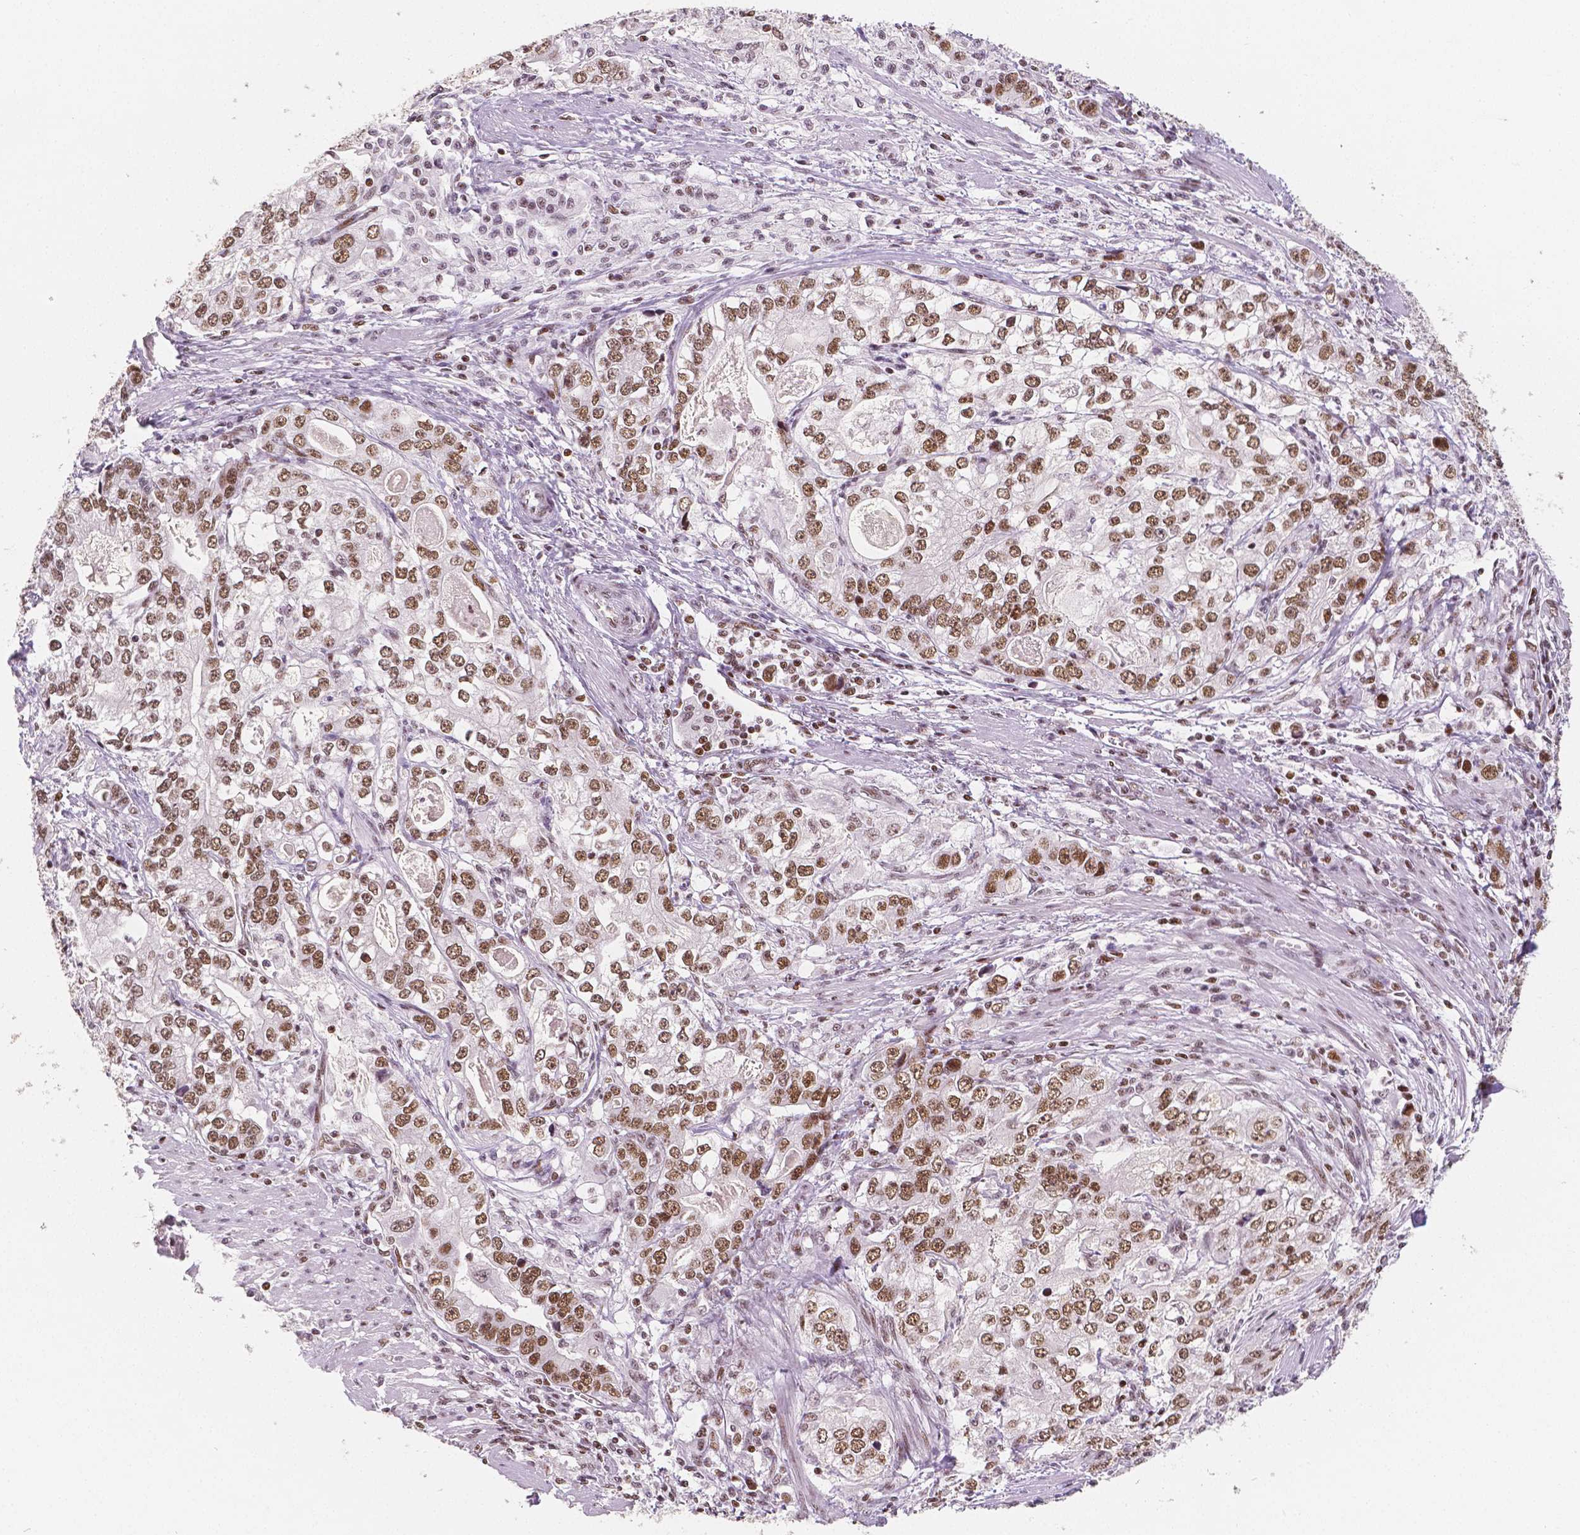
{"staining": {"intensity": "moderate", "quantity": ">75%", "location": "nuclear"}, "tissue": "stomach cancer", "cell_type": "Tumor cells", "image_type": "cancer", "snomed": [{"axis": "morphology", "description": "Adenocarcinoma, NOS"}, {"axis": "topography", "description": "Stomach, lower"}], "caption": "About >75% of tumor cells in human stomach adenocarcinoma demonstrate moderate nuclear protein staining as visualized by brown immunohistochemical staining.", "gene": "HDAC1", "patient": {"sex": "female", "age": 72}}